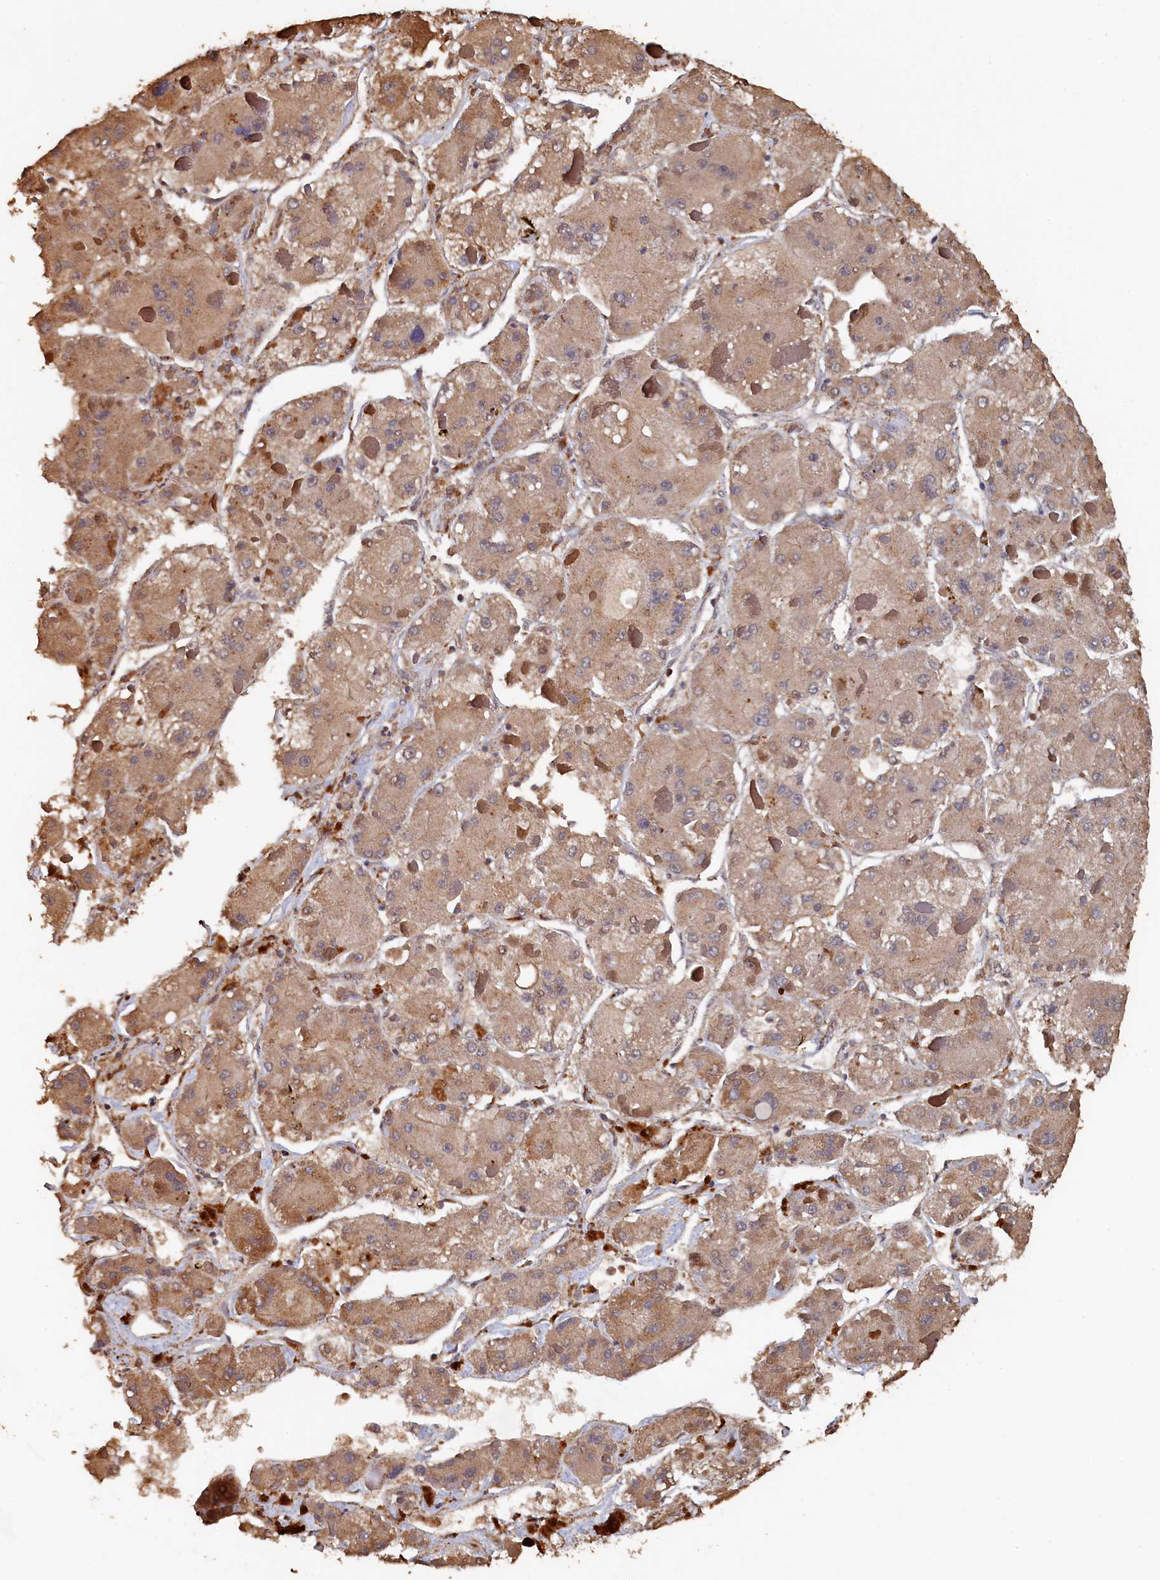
{"staining": {"intensity": "weak", "quantity": ">75%", "location": "cytoplasmic/membranous"}, "tissue": "liver cancer", "cell_type": "Tumor cells", "image_type": "cancer", "snomed": [{"axis": "morphology", "description": "Carcinoma, Hepatocellular, NOS"}, {"axis": "topography", "description": "Liver"}], "caption": "A brown stain labels weak cytoplasmic/membranous positivity of a protein in liver hepatocellular carcinoma tumor cells. The staining was performed using DAB, with brown indicating positive protein expression. Nuclei are stained blue with hematoxylin.", "gene": "PIGN", "patient": {"sex": "female", "age": 73}}